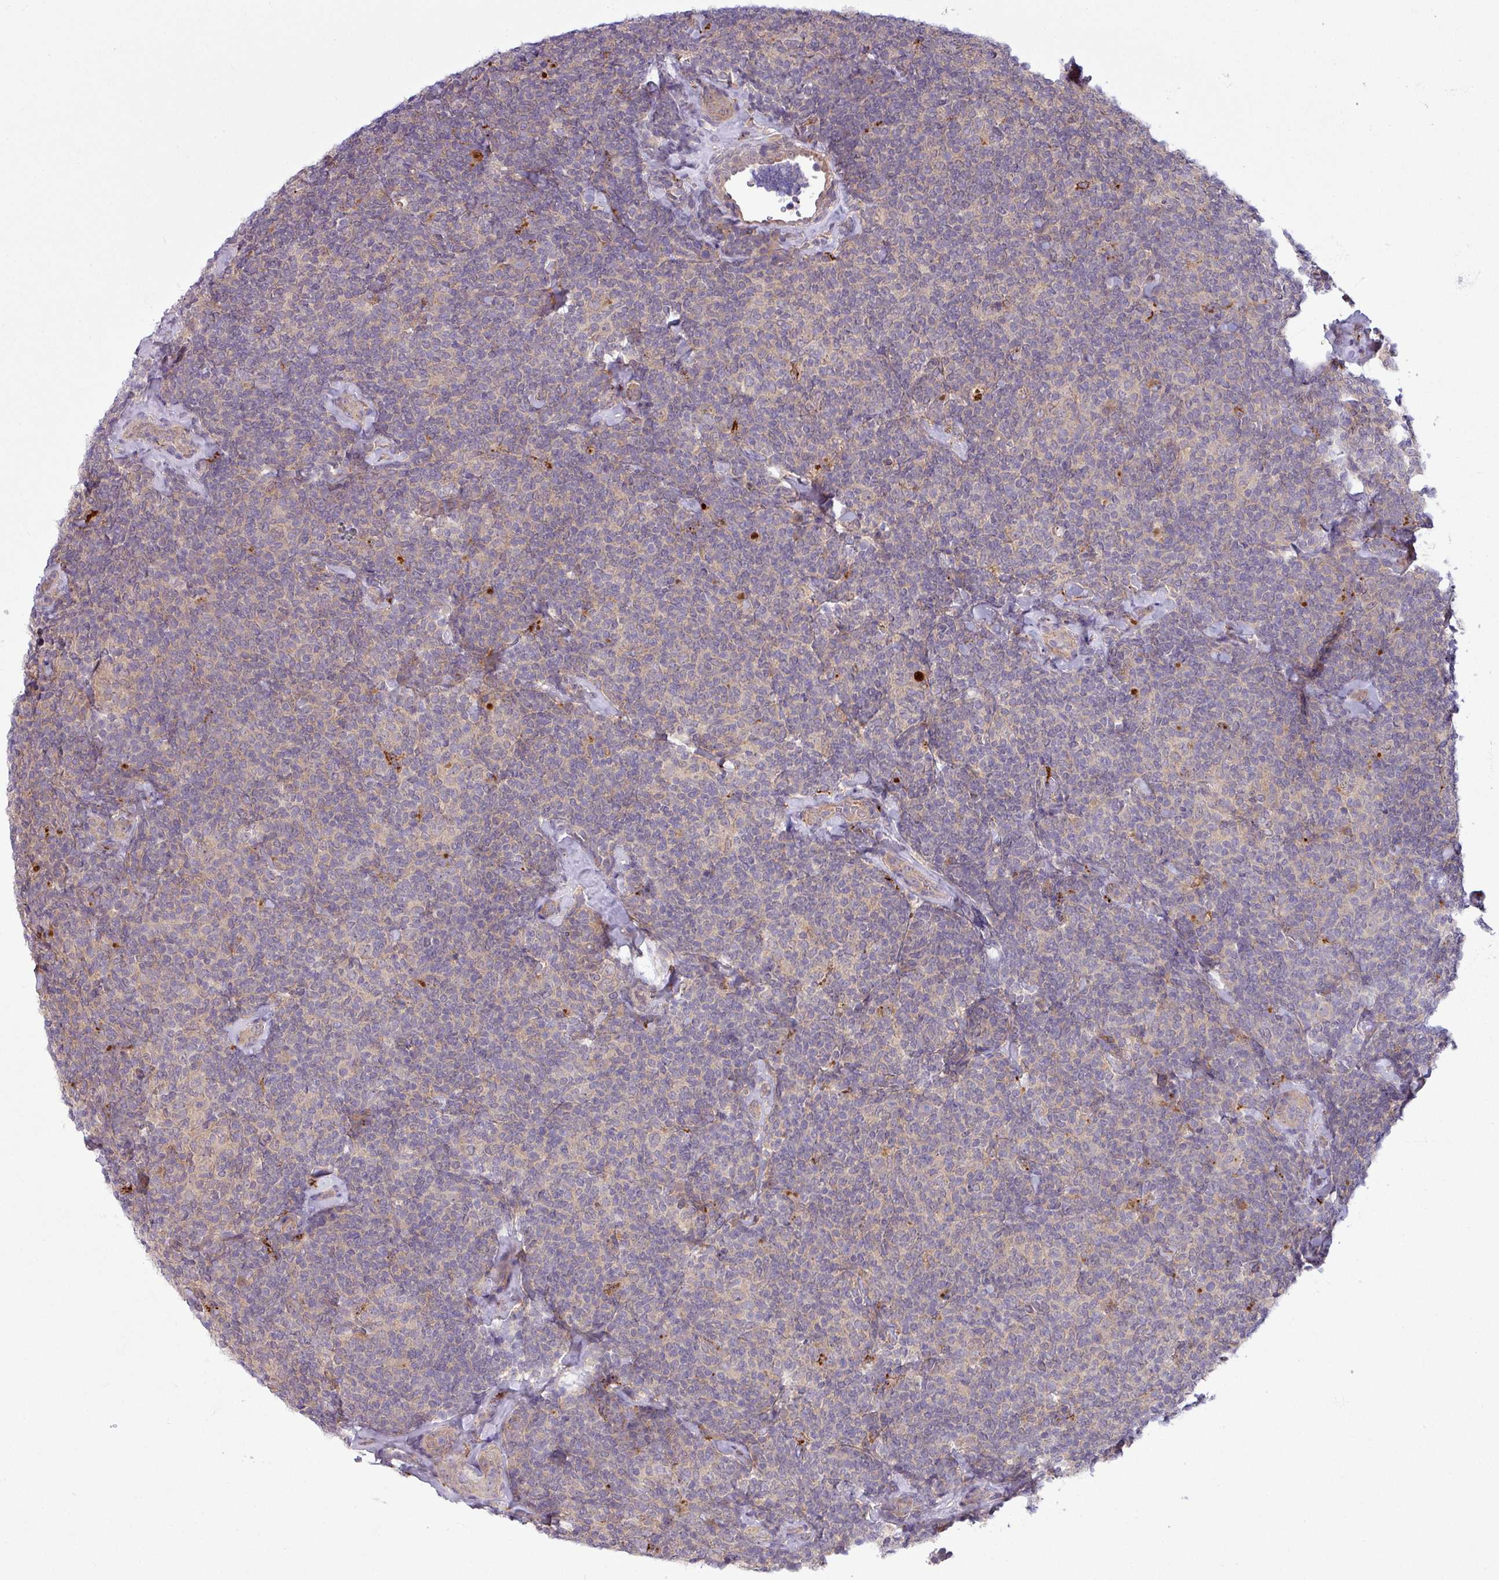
{"staining": {"intensity": "weak", "quantity": "<25%", "location": "cytoplasmic/membranous"}, "tissue": "lymphoma", "cell_type": "Tumor cells", "image_type": "cancer", "snomed": [{"axis": "morphology", "description": "Malignant lymphoma, non-Hodgkin's type, Low grade"}, {"axis": "topography", "description": "Lymph node"}], "caption": "Human malignant lymphoma, non-Hodgkin's type (low-grade) stained for a protein using immunohistochemistry (IHC) exhibits no expression in tumor cells.", "gene": "CCDC144A", "patient": {"sex": "female", "age": 56}}